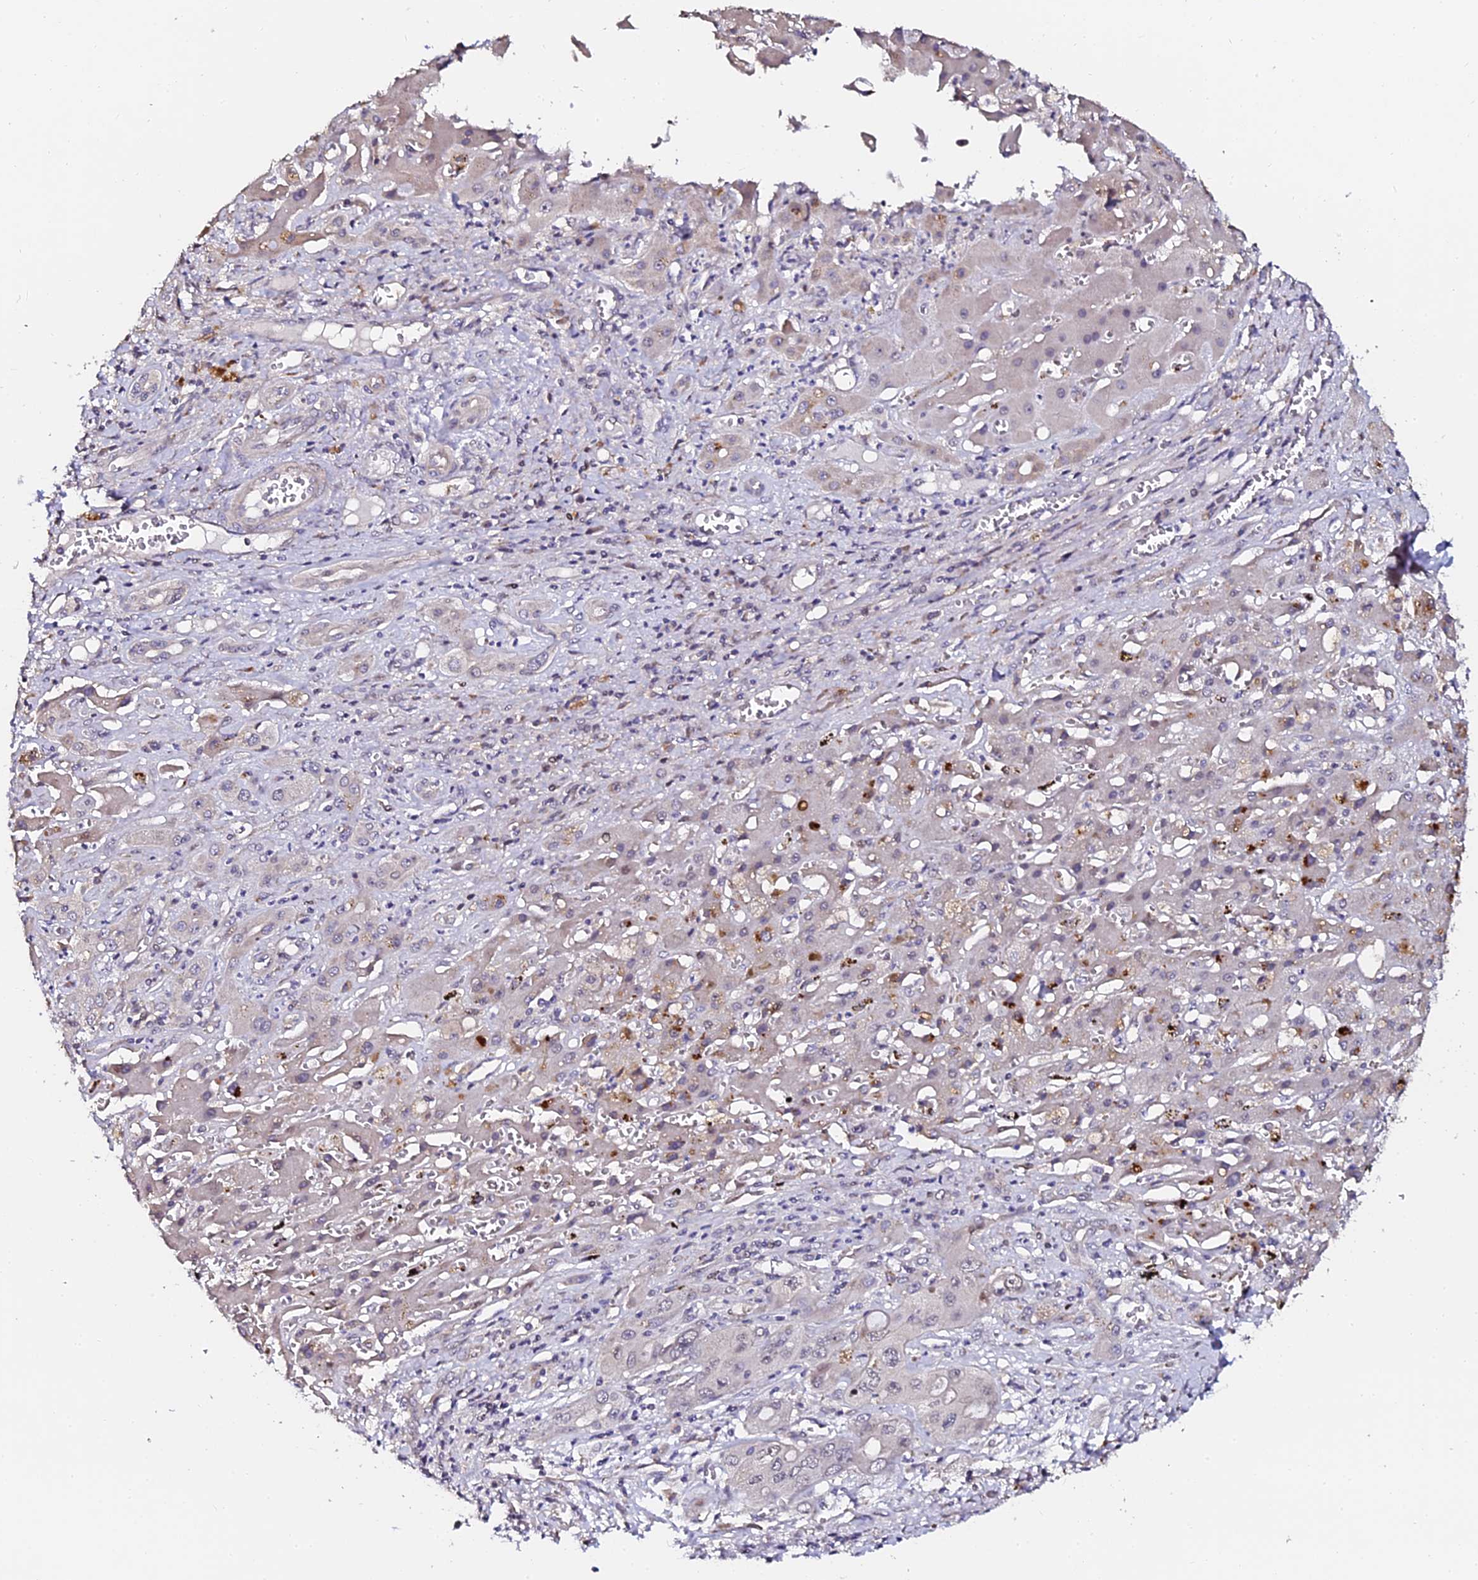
{"staining": {"intensity": "weak", "quantity": "<25%", "location": "nuclear"}, "tissue": "liver cancer", "cell_type": "Tumor cells", "image_type": "cancer", "snomed": [{"axis": "morphology", "description": "Cholangiocarcinoma"}, {"axis": "topography", "description": "Liver"}], "caption": "Tumor cells are negative for brown protein staining in liver cholangiocarcinoma.", "gene": "GPN3", "patient": {"sex": "male", "age": 67}}